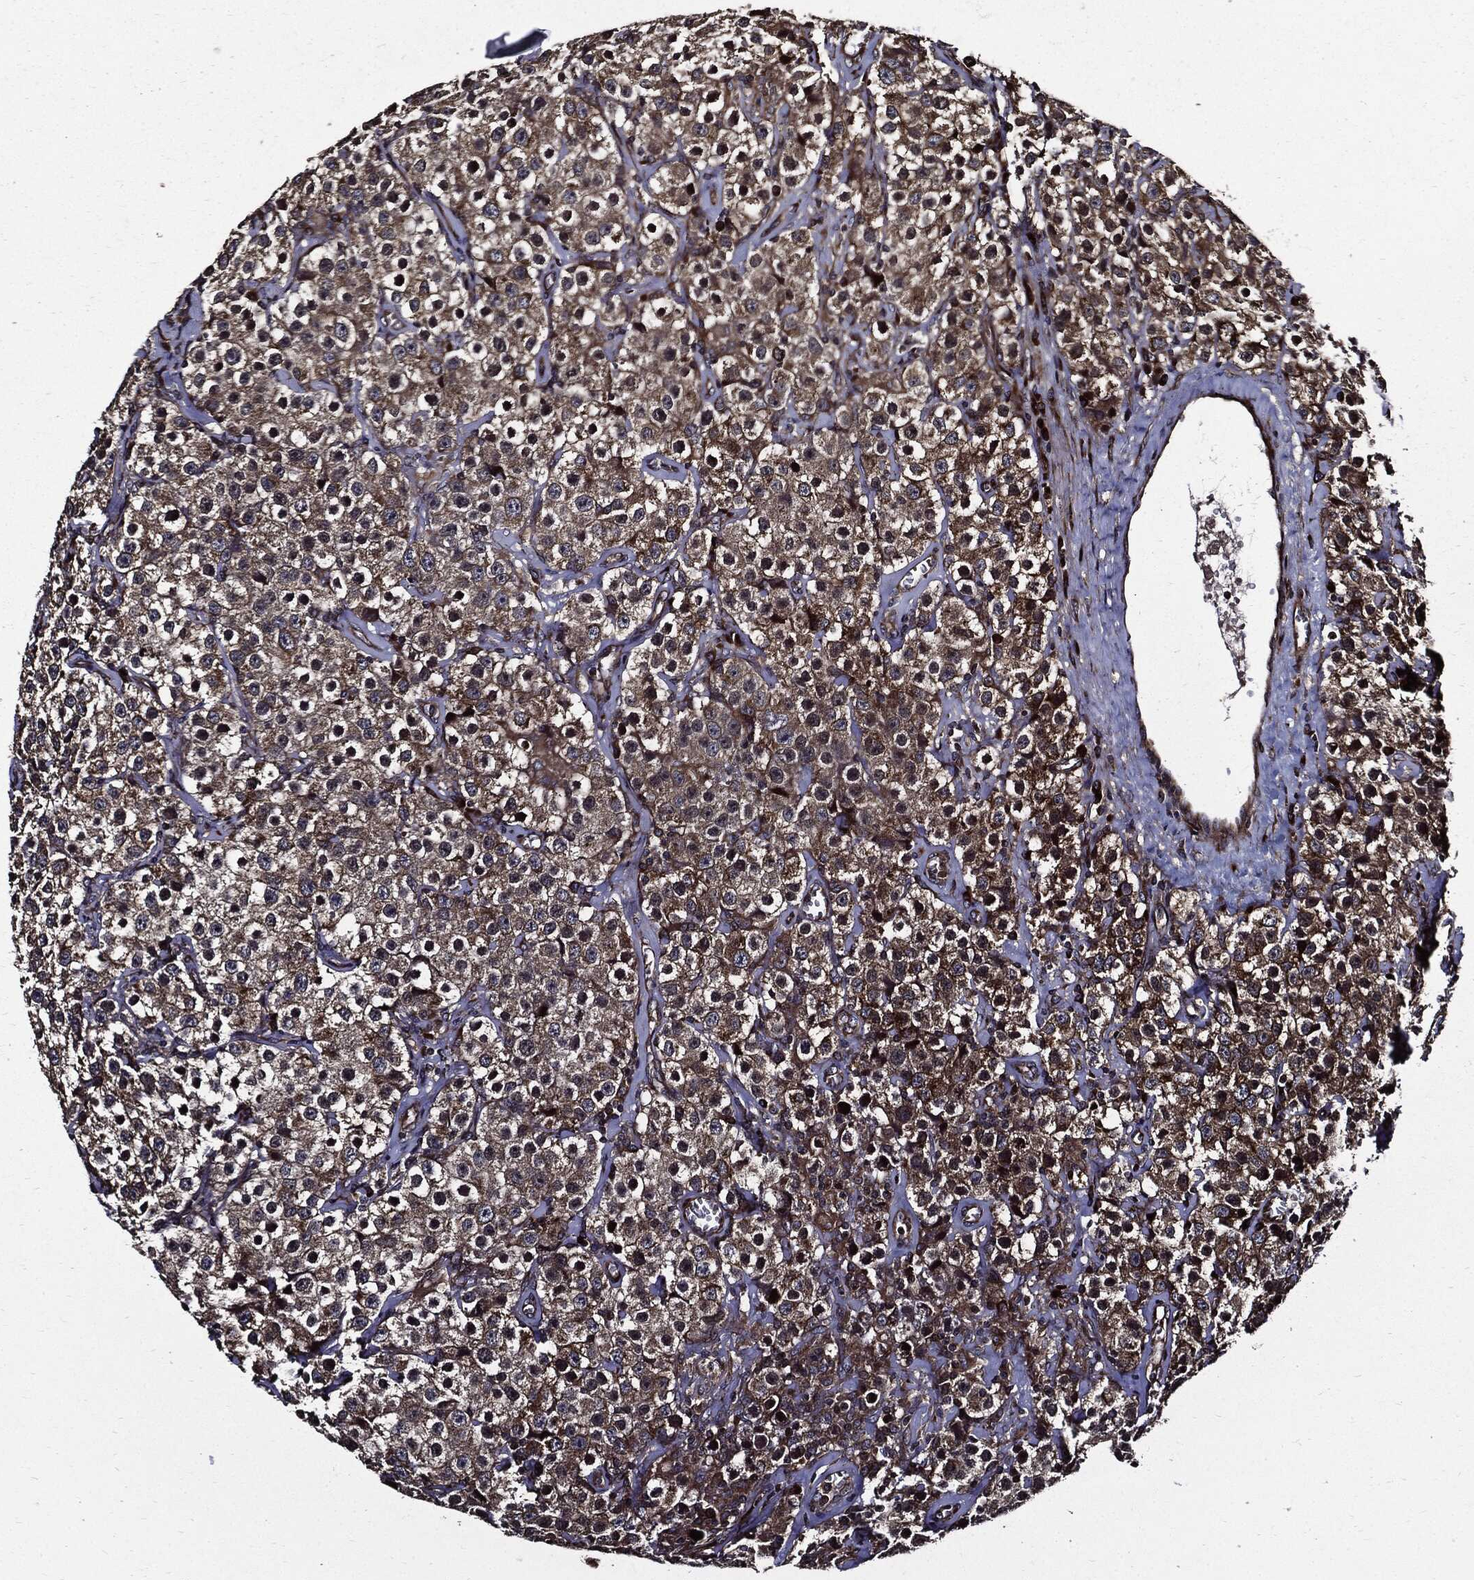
{"staining": {"intensity": "moderate", "quantity": ">75%", "location": "cytoplasmic/membranous"}, "tissue": "testis cancer", "cell_type": "Tumor cells", "image_type": "cancer", "snomed": [{"axis": "morphology", "description": "Seminoma, NOS"}, {"axis": "topography", "description": "Testis"}], "caption": "Protein expression analysis of human seminoma (testis) reveals moderate cytoplasmic/membranous staining in about >75% of tumor cells.", "gene": "HTT", "patient": {"sex": "male", "age": 52}}